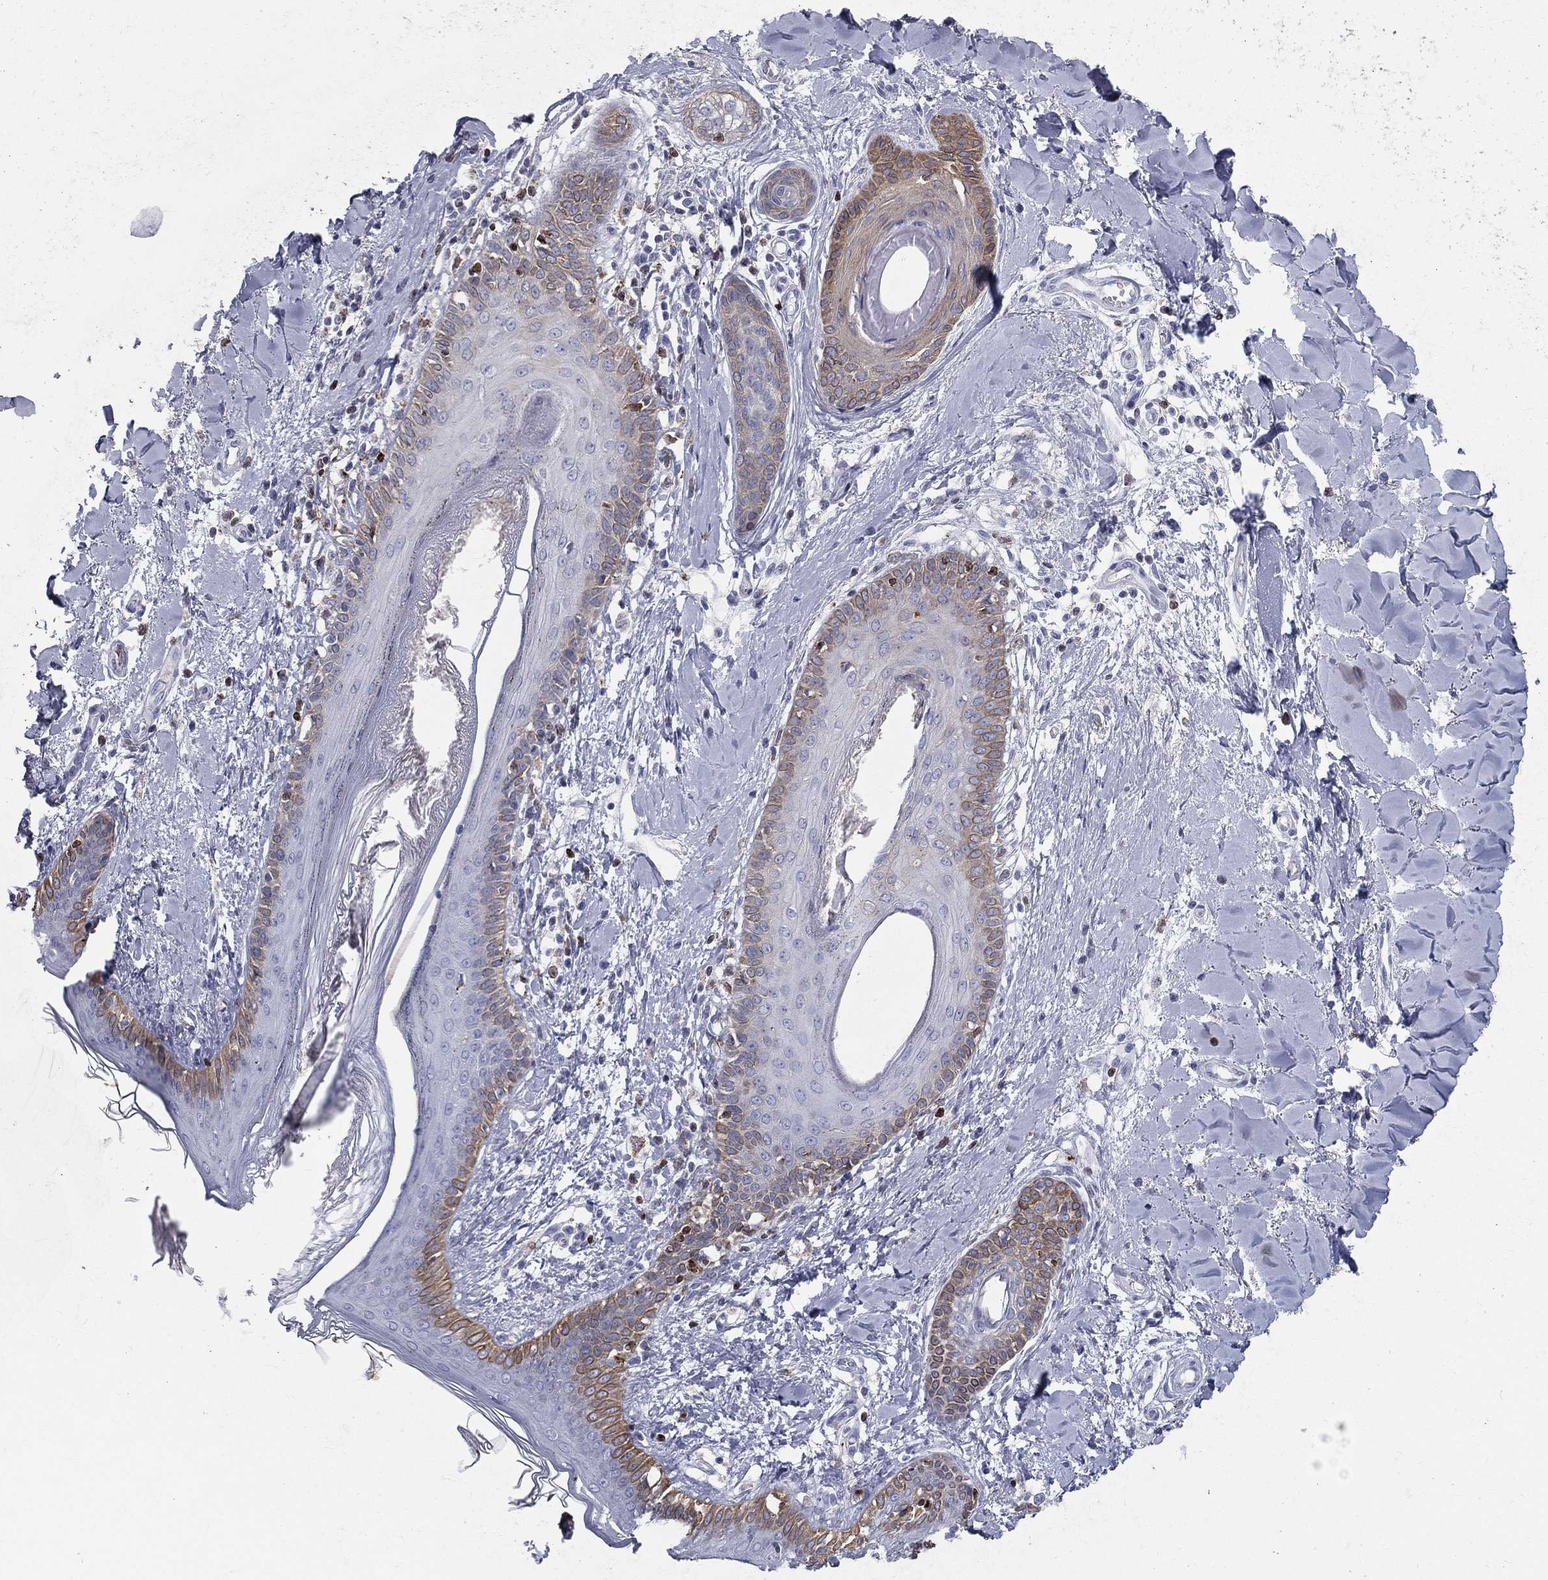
{"staining": {"intensity": "negative", "quantity": "none", "location": "none"}, "tissue": "skin", "cell_type": "Fibroblasts", "image_type": "normal", "snomed": [{"axis": "morphology", "description": "Normal tissue, NOS"}, {"axis": "morphology", "description": "Malignant melanoma, NOS"}, {"axis": "topography", "description": "Skin"}], "caption": "This is a photomicrograph of immunohistochemistry (IHC) staining of unremarkable skin, which shows no staining in fibroblasts.", "gene": "CTSW", "patient": {"sex": "female", "age": 34}}